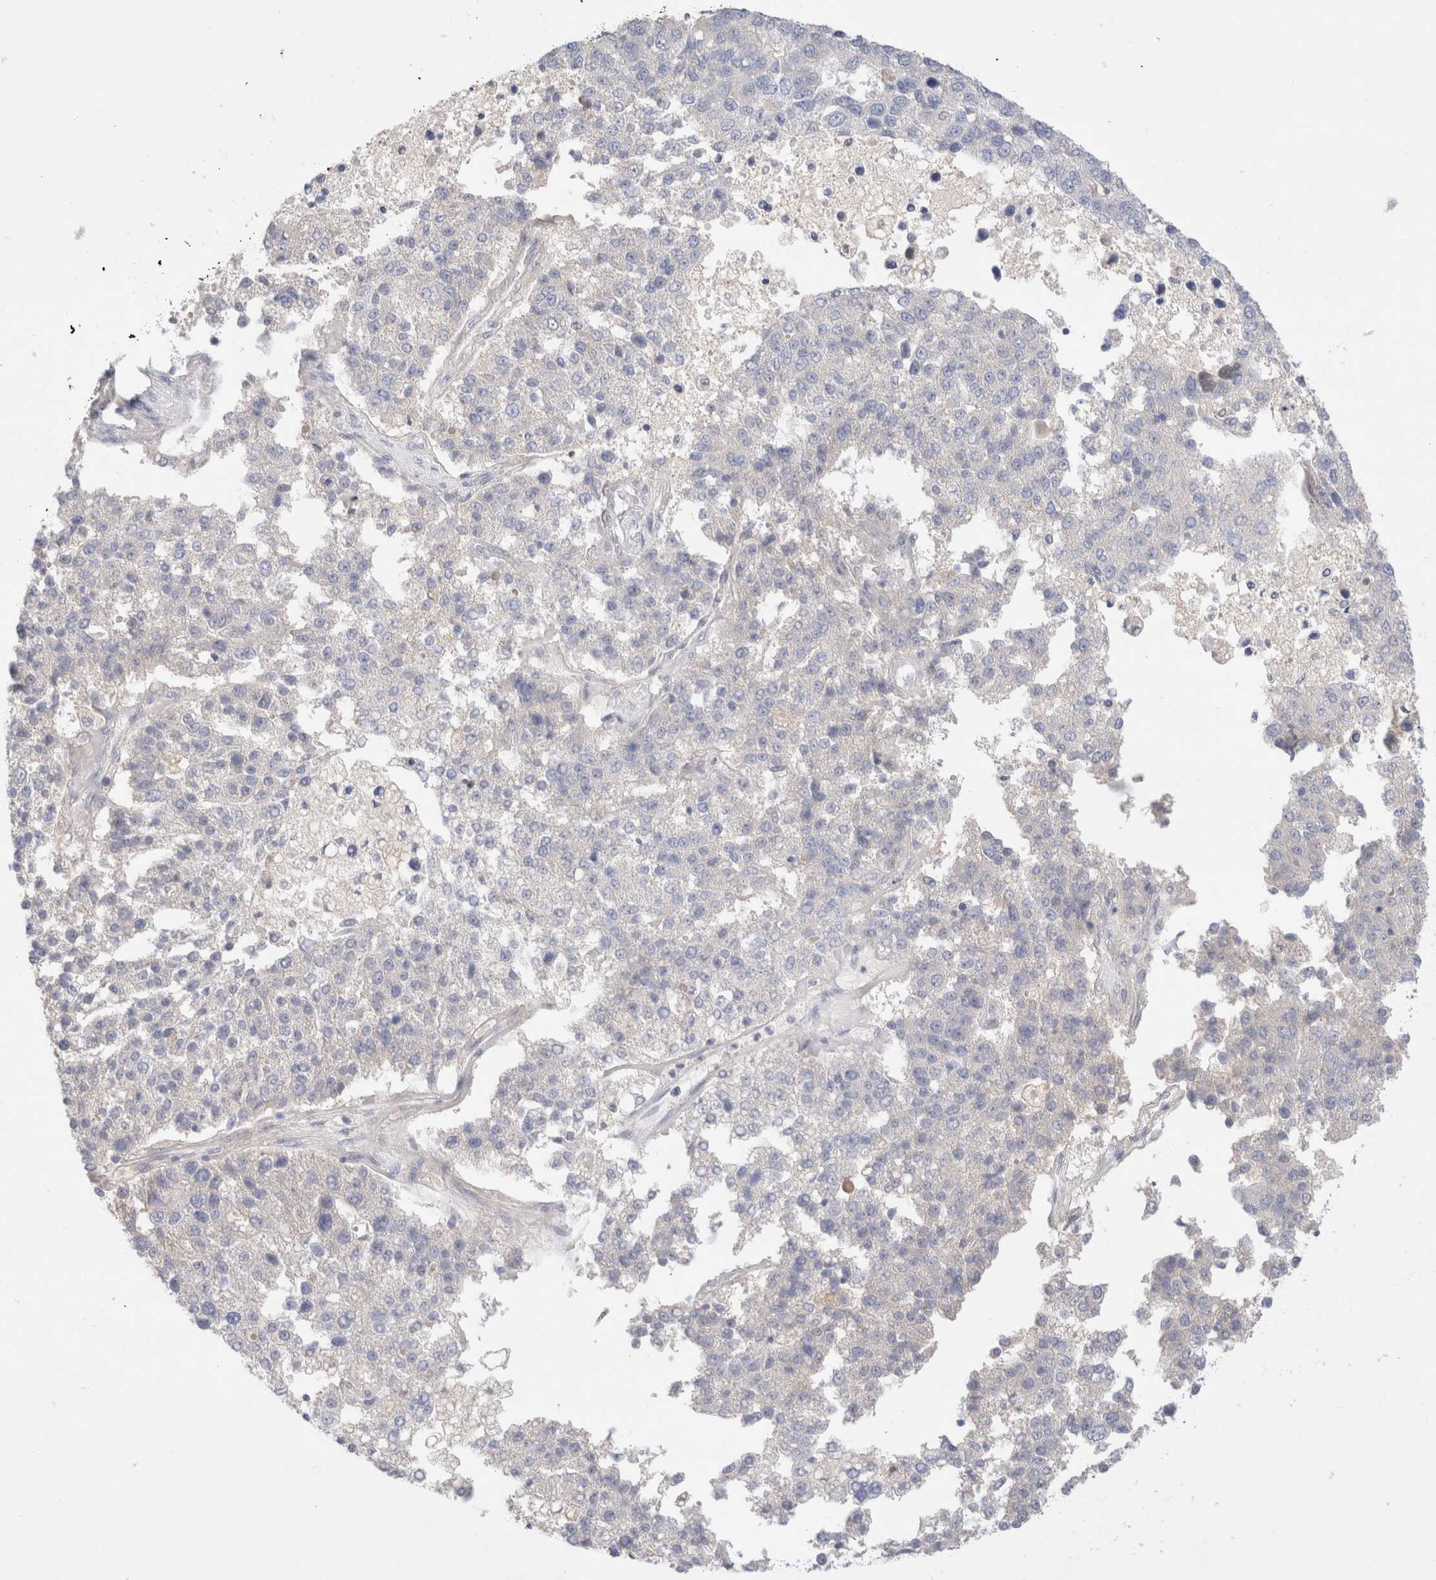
{"staining": {"intensity": "negative", "quantity": "none", "location": "none"}, "tissue": "pancreatic cancer", "cell_type": "Tumor cells", "image_type": "cancer", "snomed": [{"axis": "morphology", "description": "Adenocarcinoma, NOS"}, {"axis": "topography", "description": "Pancreas"}], "caption": "Human pancreatic cancer stained for a protein using immunohistochemistry (IHC) reveals no positivity in tumor cells.", "gene": "SPATA20", "patient": {"sex": "female", "age": 61}}